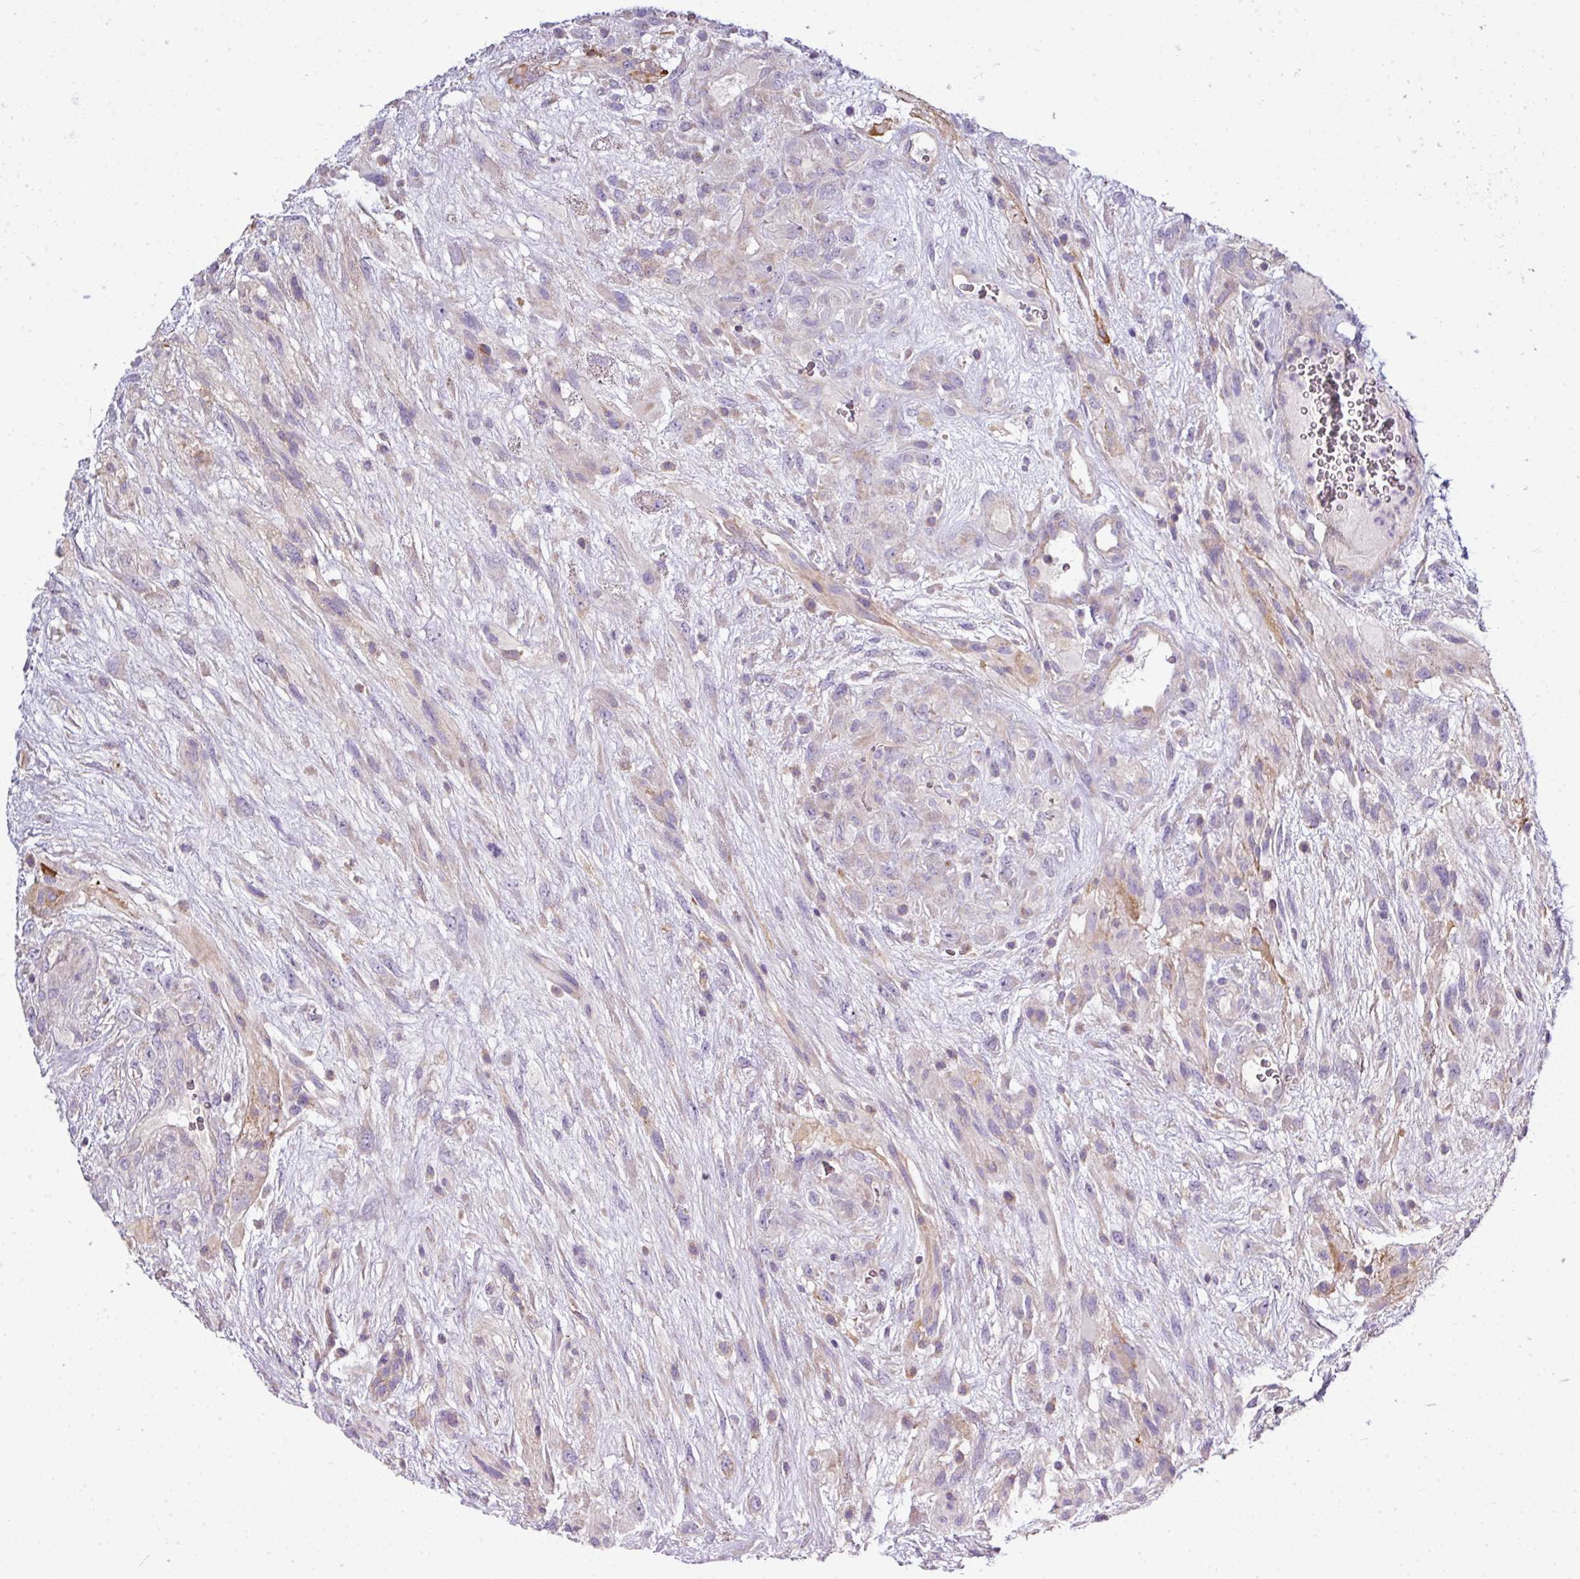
{"staining": {"intensity": "moderate", "quantity": "<25%", "location": "cytoplasmic/membranous"}, "tissue": "glioma", "cell_type": "Tumor cells", "image_type": "cancer", "snomed": [{"axis": "morphology", "description": "Glioma, malignant, High grade"}, {"axis": "topography", "description": "Brain"}], "caption": "Tumor cells display moderate cytoplasmic/membranous expression in approximately <25% of cells in malignant glioma (high-grade).", "gene": "AGAP5", "patient": {"sex": "male", "age": 61}}